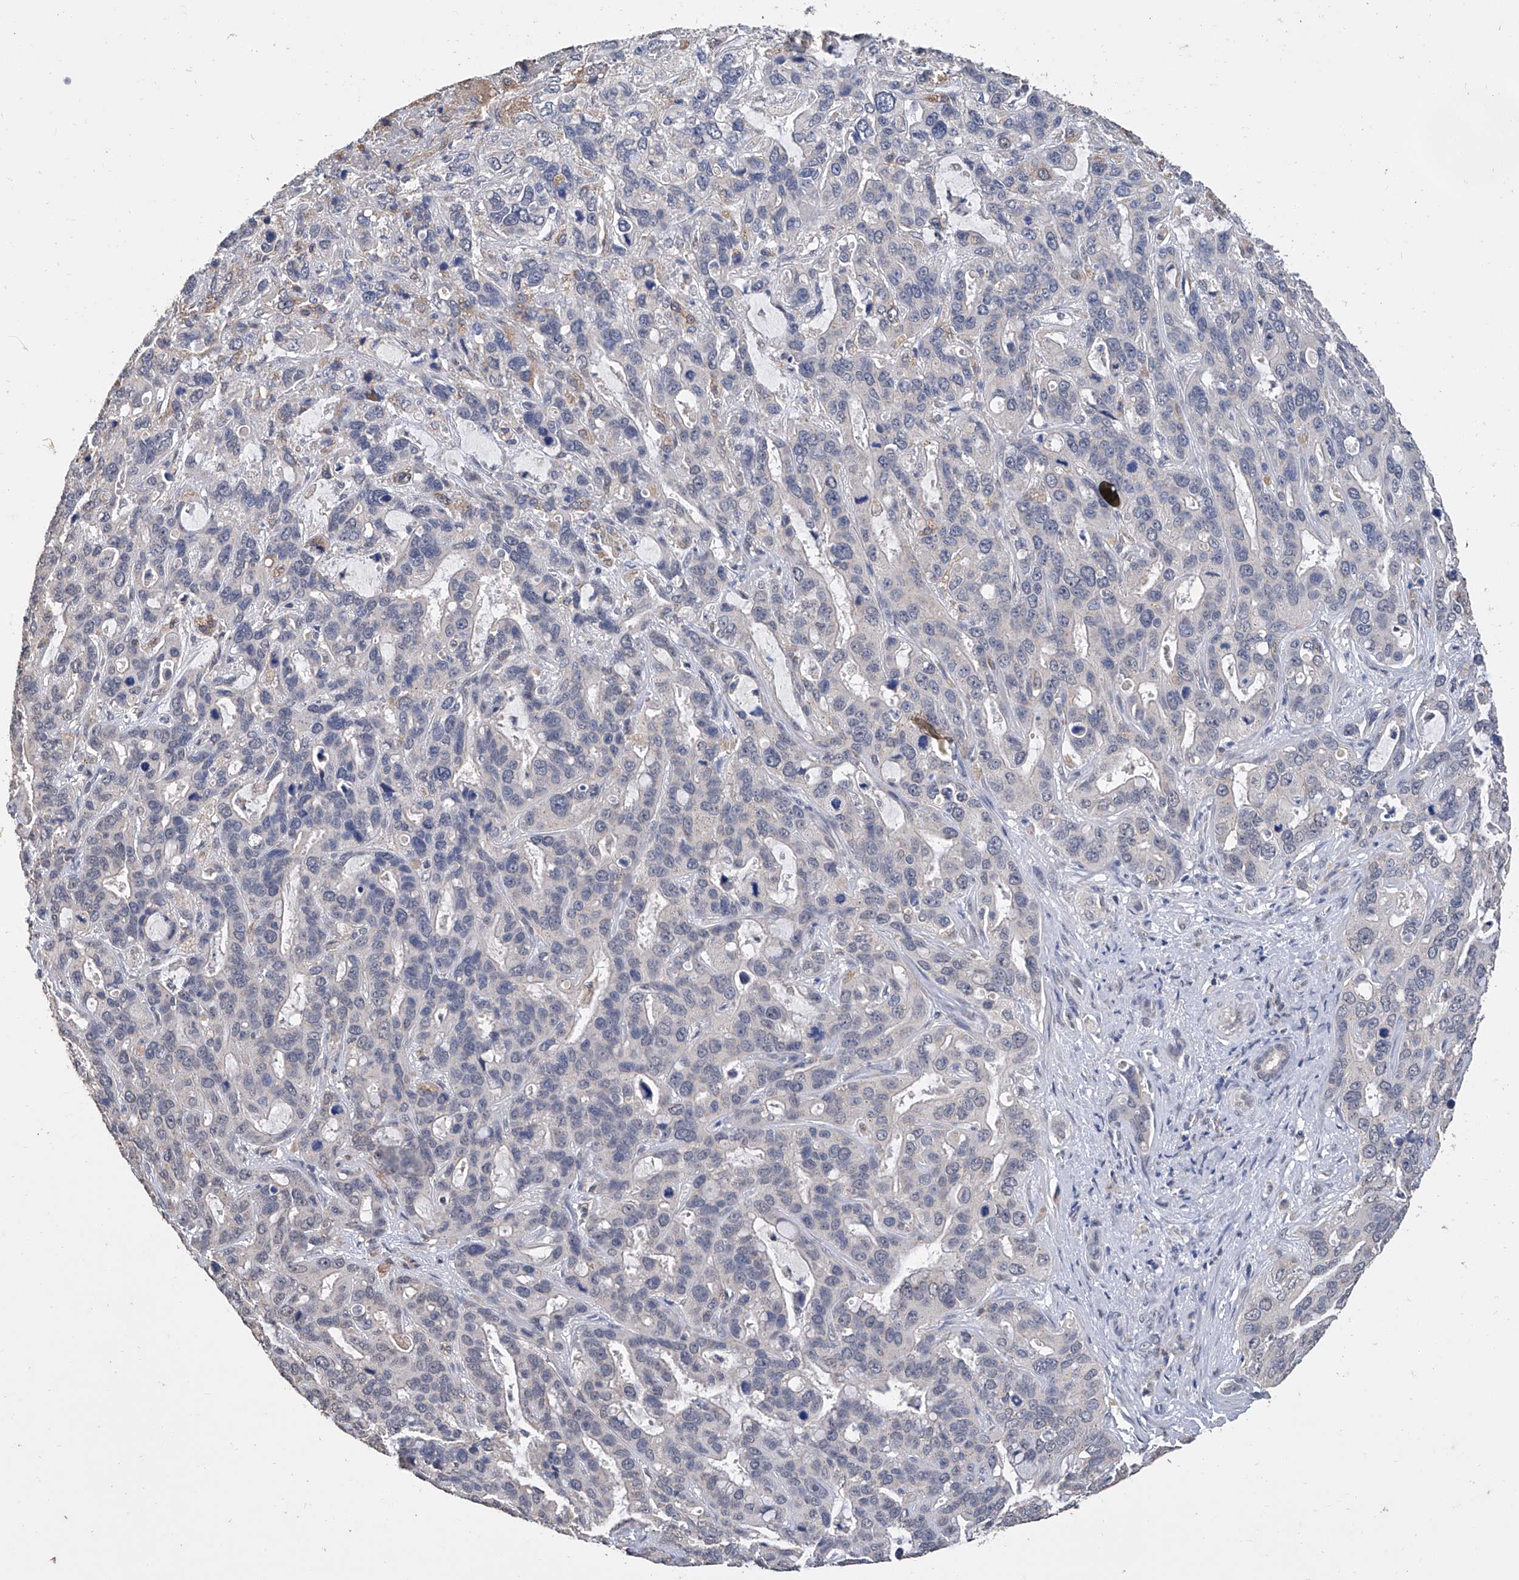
{"staining": {"intensity": "negative", "quantity": "none", "location": "none"}, "tissue": "liver cancer", "cell_type": "Tumor cells", "image_type": "cancer", "snomed": [{"axis": "morphology", "description": "Cholangiocarcinoma"}, {"axis": "topography", "description": "Liver"}], "caption": "Tumor cells are negative for brown protein staining in liver cholangiocarcinoma. (DAB immunohistochemistry (IHC), high magnification).", "gene": "GPT", "patient": {"sex": "female", "age": 65}}